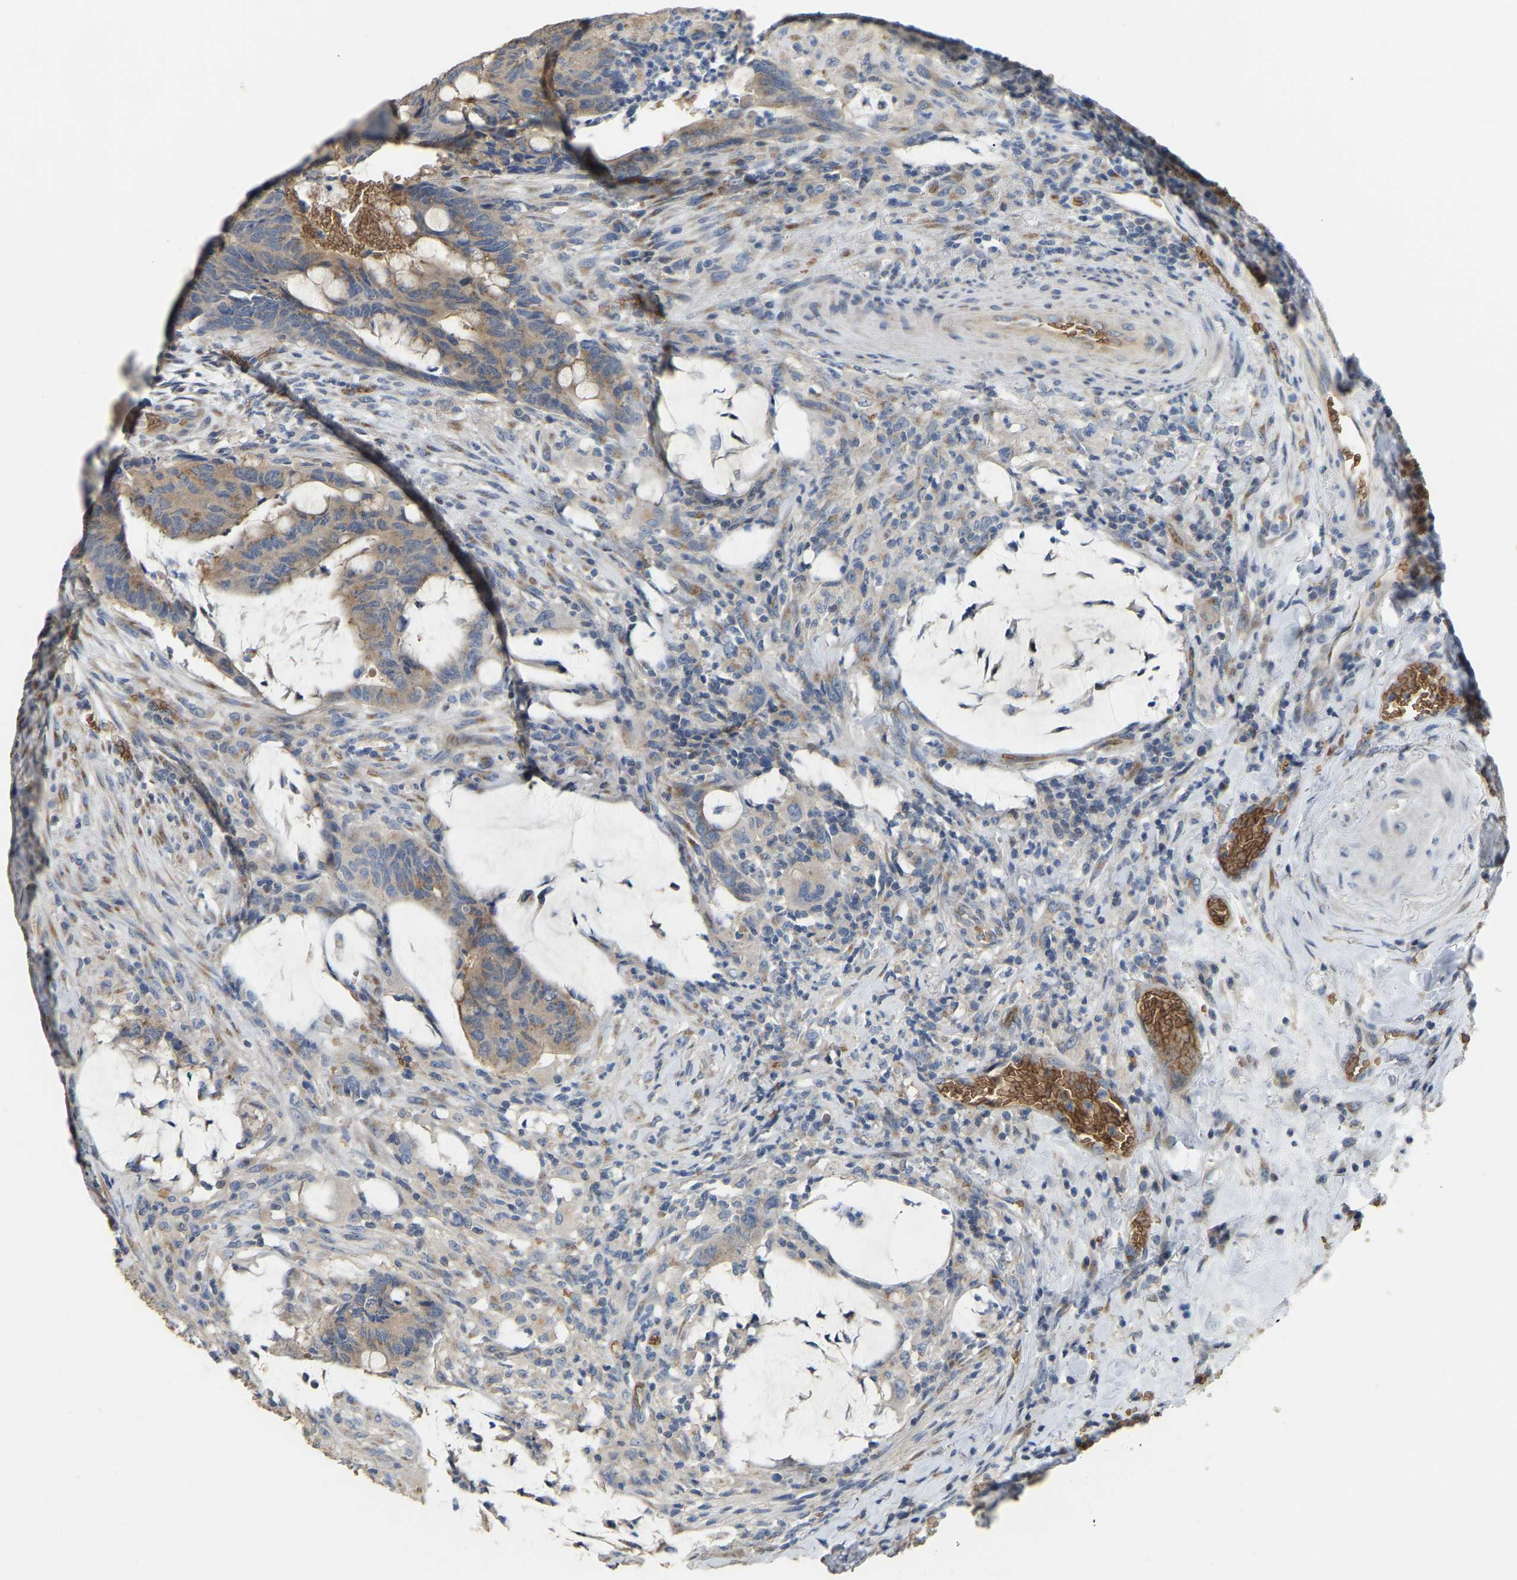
{"staining": {"intensity": "moderate", "quantity": ">75%", "location": "cytoplasmic/membranous"}, "tissue": "colorectal cancer", "cell_type": "Tumor cells", "image_type": "cancer", "snomed": [{"axis": "morphology", "description": "Normal tissue, NOS"}, {"axis": "morphology", "description": "Adenocarcinoma, NOS"}, {"axis": "topography", "description": "Rectum"}, {"axis": "topography", "description": "Peripheral nerve tissue"}], "caption": "Protein staining exhibits moderate cytoplasmic/membranous expression in approximately >75% of tumor cells in colorectal cancer (adenocarcinoma).", "gene": "CFAP298", "patient": {"sex": "male", "age": 92}}